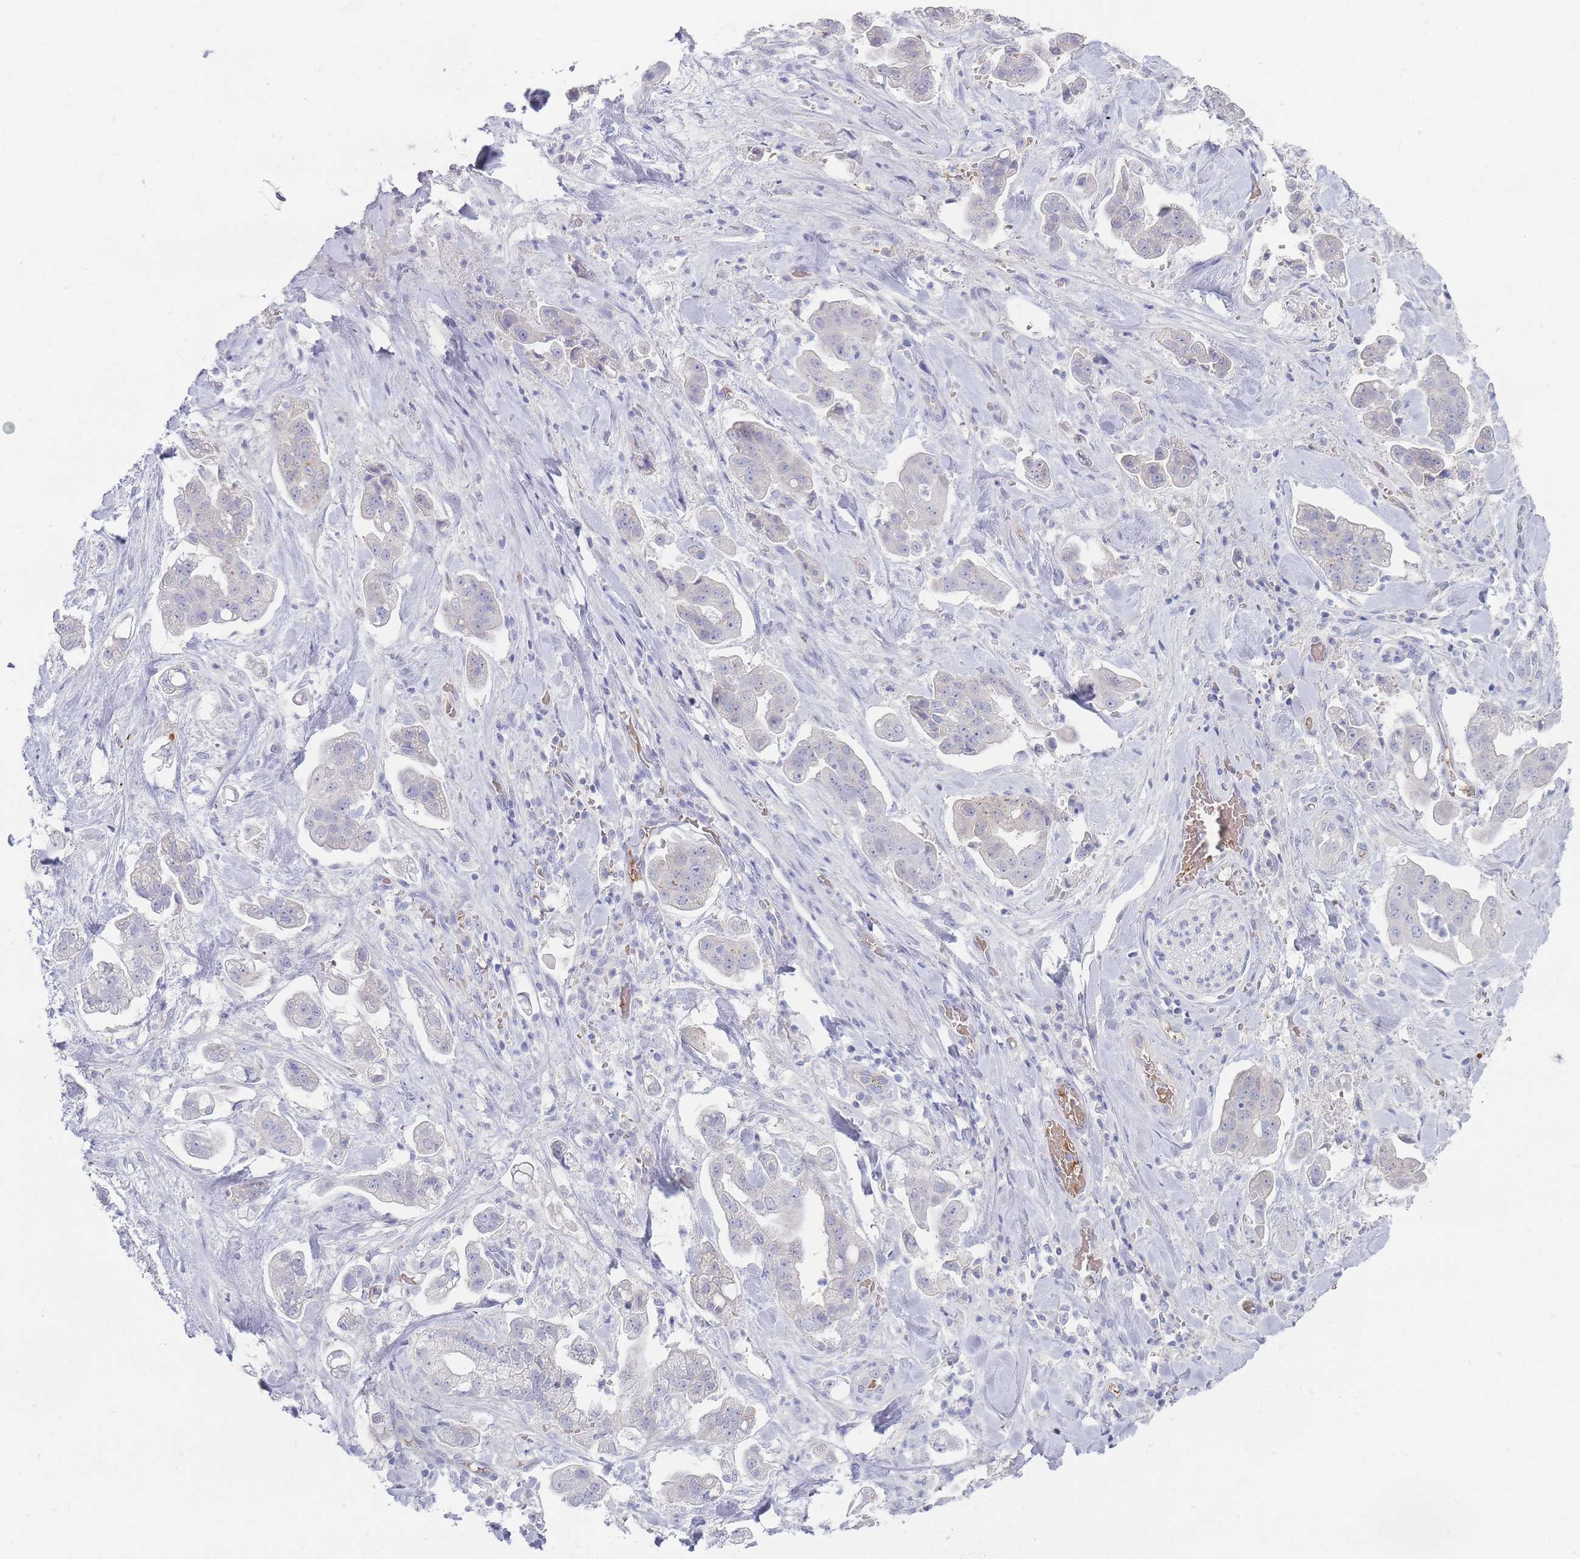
{"staining": {"intensity": "negative", "quantity": "none", "location": "none"}, "tissue": "stomach cancer", "cell_type": "Tumor cells", "image_type": "cancer", "snomed": [{"axis": "morphology", "description": "Adenocarcinoma, NOS"}, {"axis": "topography", "description": "Stomach"}], "caption": "An immunohistochemistry (IHC) photomicrograph of stomach adenocarcinoma is shown. There is no staining in tumor cells of stomach adenocarcinoma.", "gene": "HBG2", "patient": {"sex": "male", "age": 62}}